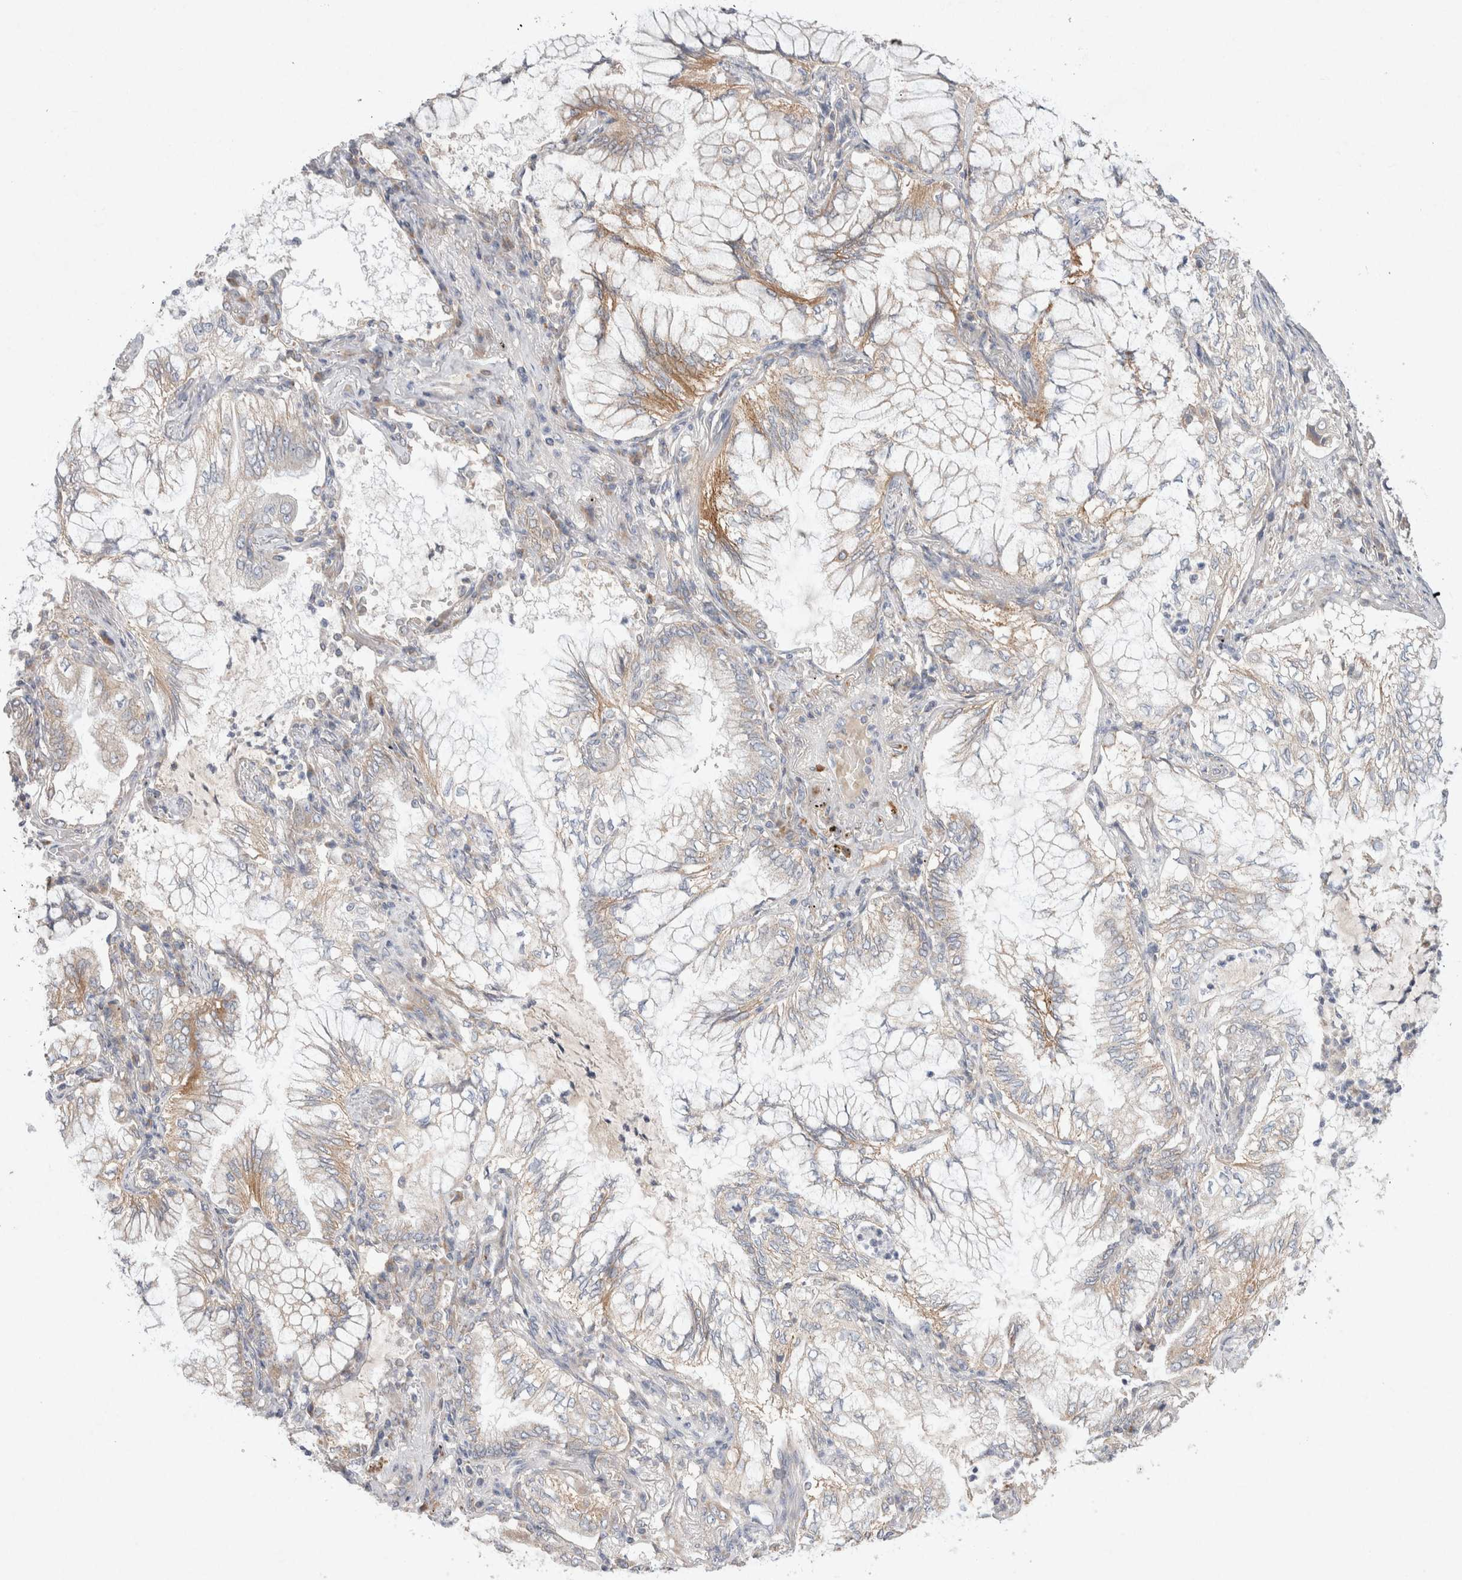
{"staining": {"intensity": "weak", "quantity": "<25%", "location": "cytoplasmic/membranous"}, "tissue": "lung cancer", "cell_type": "Tumor cells", "image_type": "cancer", "snomed": [{"axis": "morphology", "description": "Adenocarcinoma, NOS"}, {"axis": "topography", "description": "Lung"}], "caption": "This is an immunohistochemistry (IHC) photomicrograph of lung cancer. There is no positivity in tumor cells.", "gene": "CMTM4", "patient": {"sex": "female", "age": 70}}